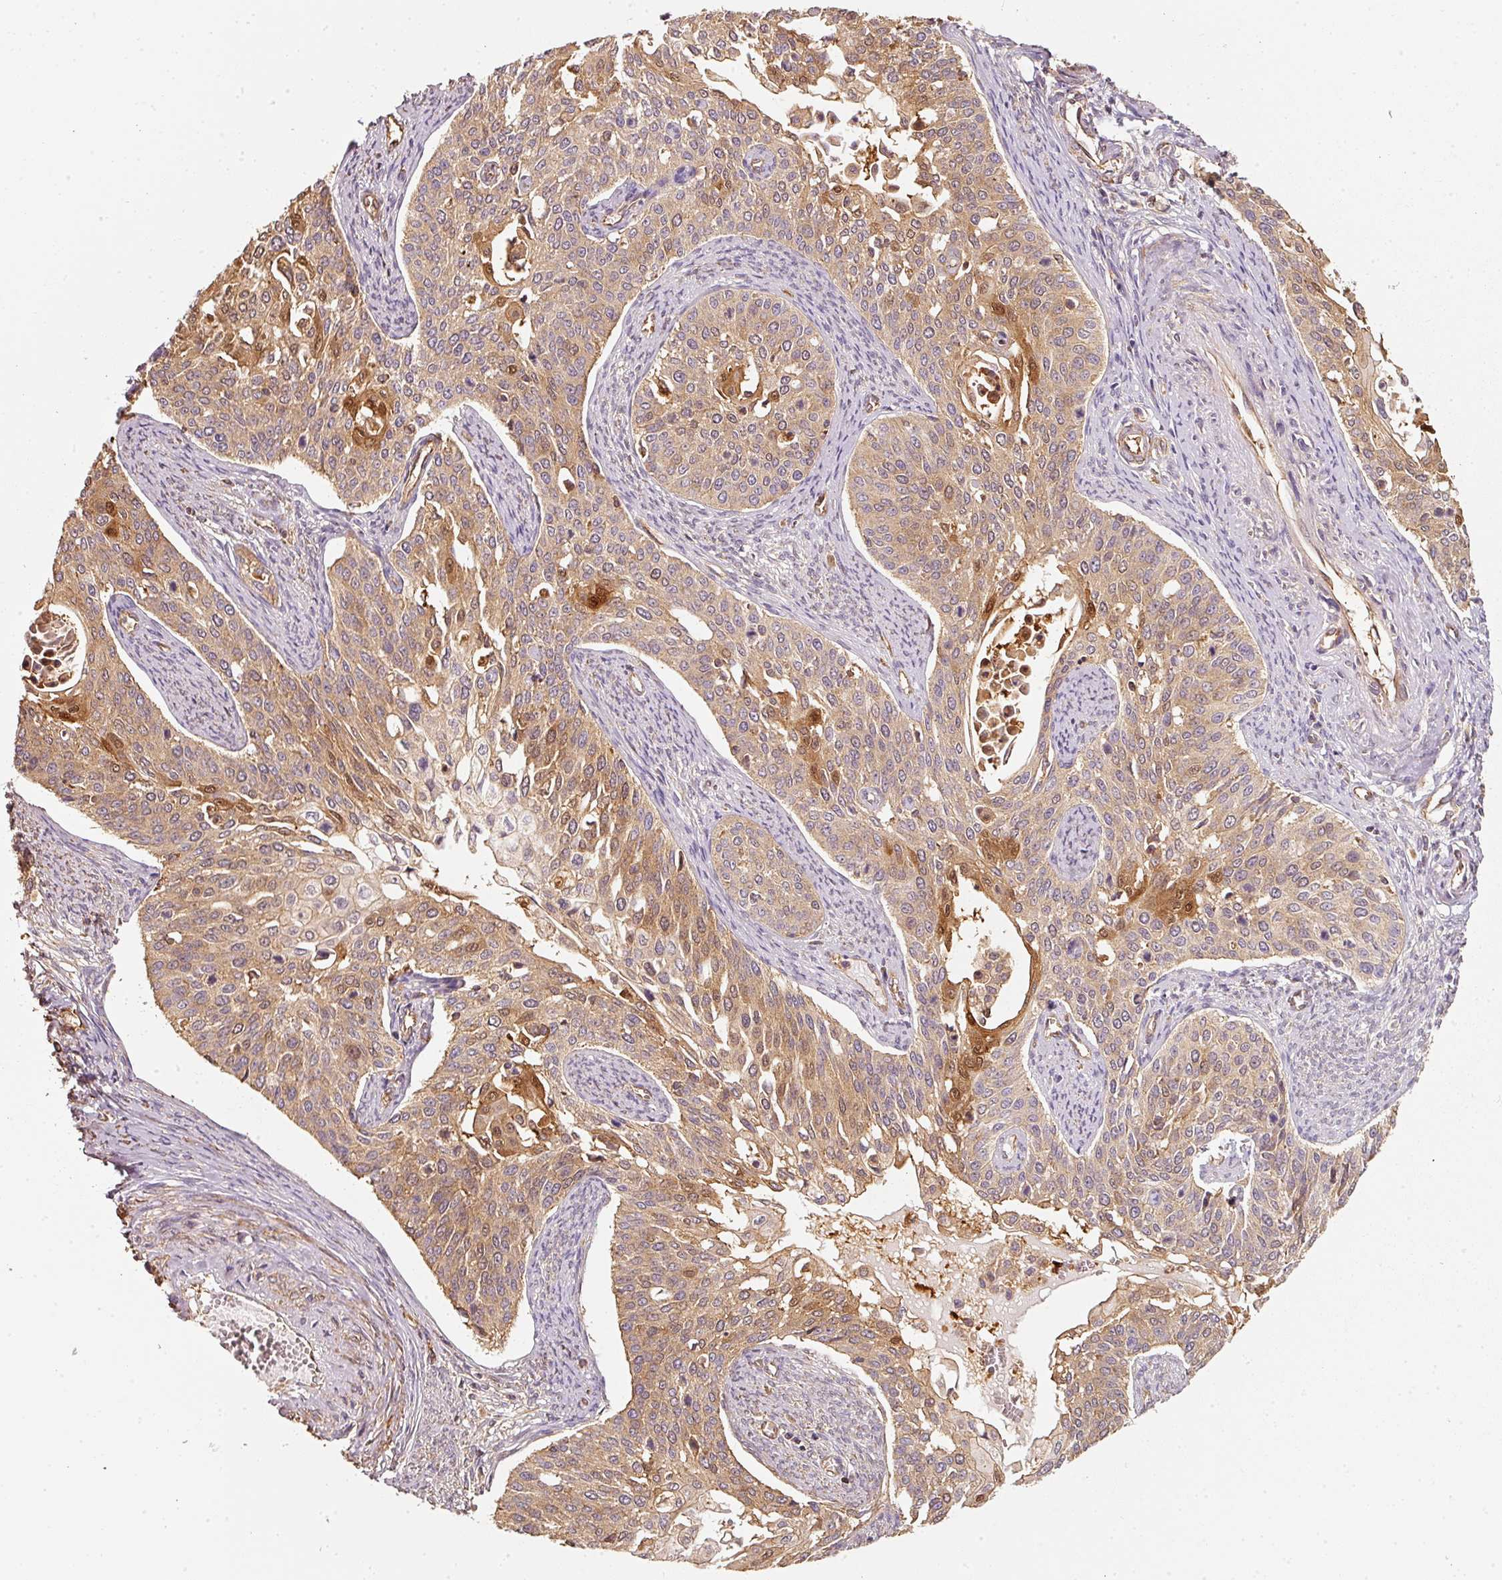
{"staining": {"intensity": "moderate", "quantity": ">75%", "location": "cytoplasmic/membranous"}, "tissue": "cervical cancer", "cell_type": "Tumor cells", "image_type": "cancer", "snomed": [{"axis": "morphology", "description": "Squamous cell carcinoma, NOS"}, {"axis": "topography", "description": "Cervix"}], "caption": "DAB (3,3'-diaminobenzidine) immunohistochemical staining of cervical cancer reveals moderate cytoplasmic/membranous protein expression in approximately >75% of tumor cells.", "gene": "CEP95", "patient": {"sex": "female", "age": 44}}